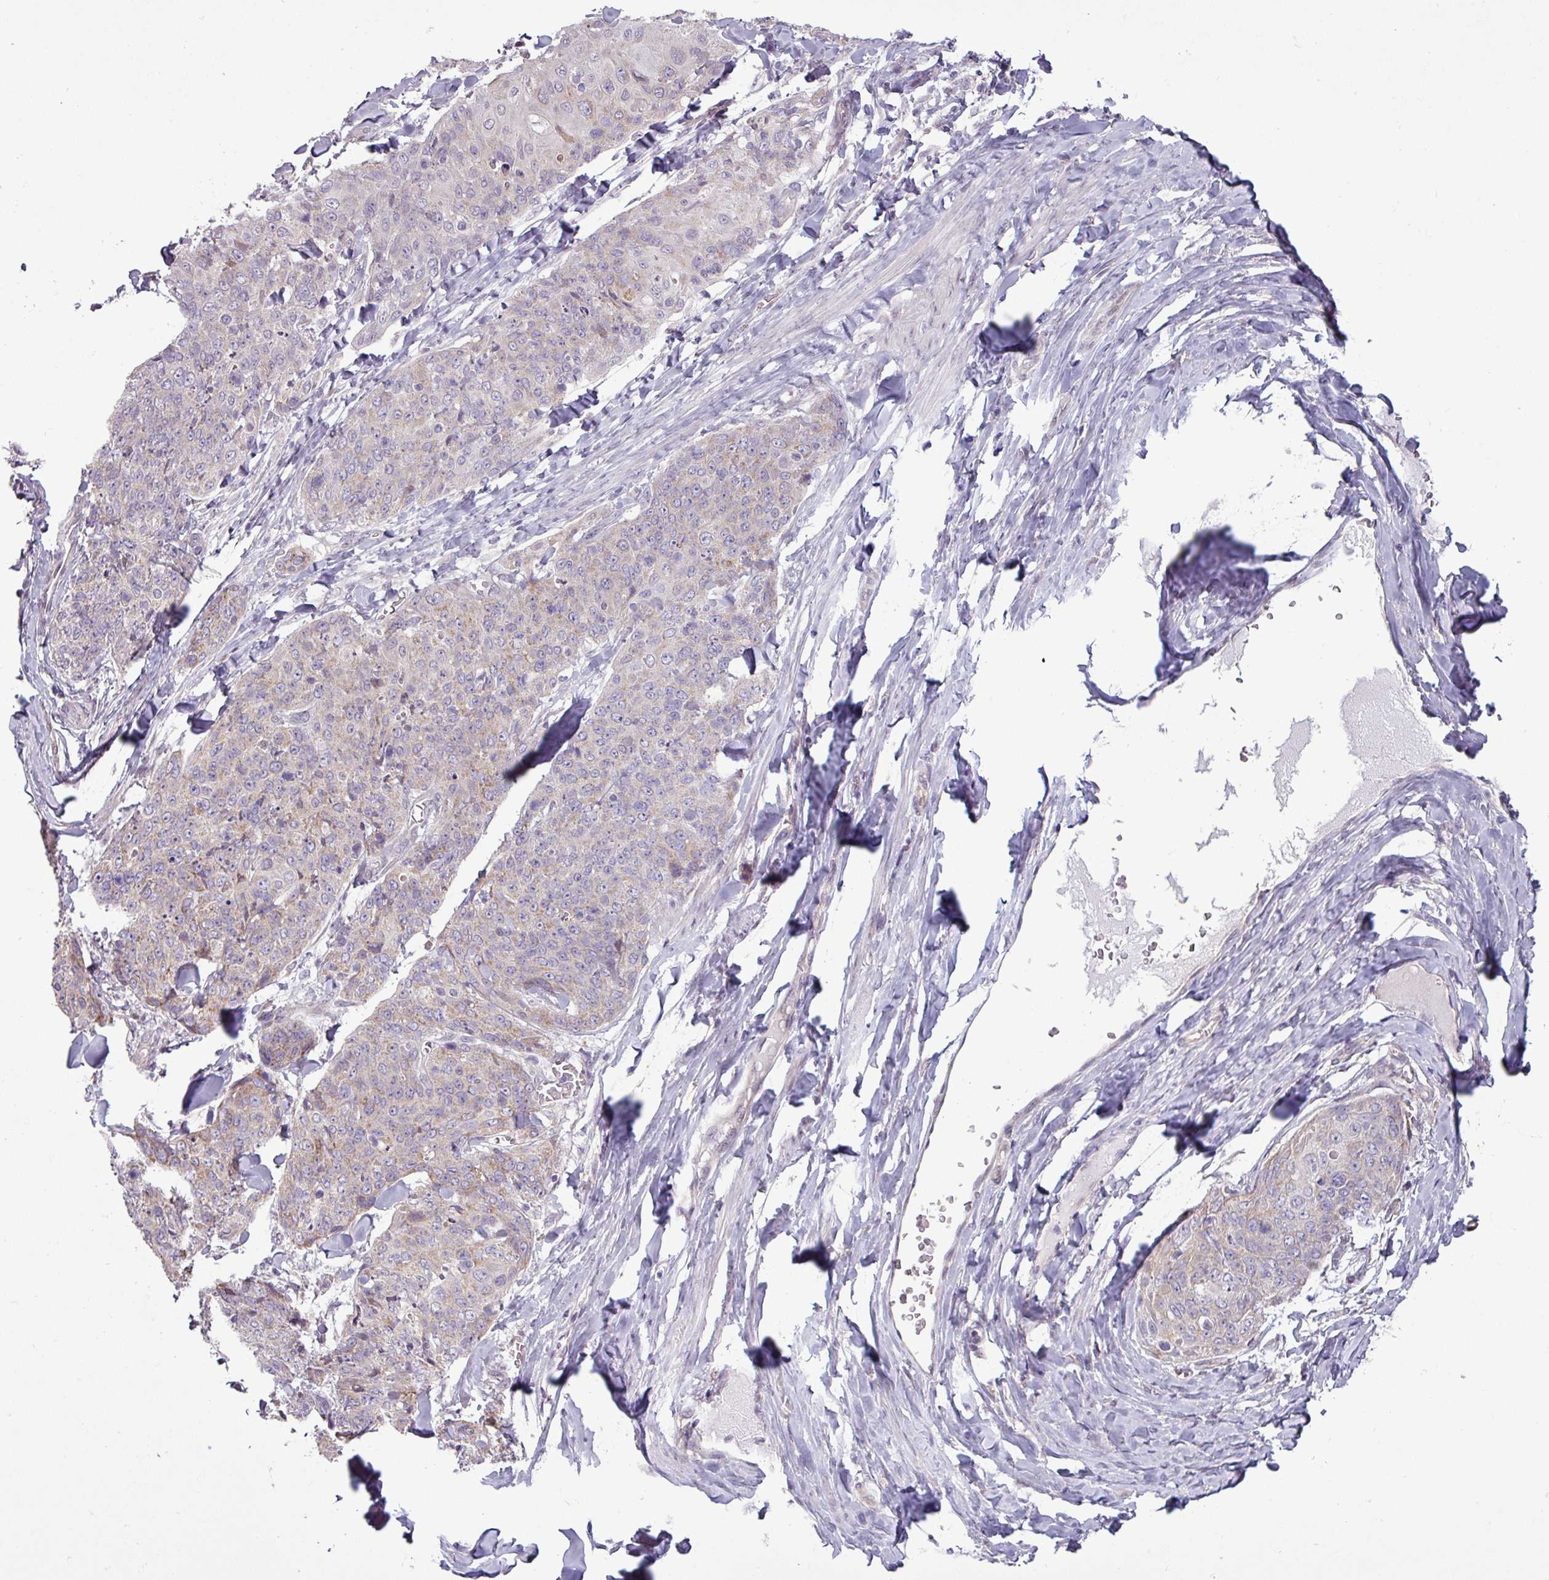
{"staining": {"intensity": "negative", "quantity": "none", "location": "none"}, "tissue": "skin cancer", "cell_type": "Tumor cells", "image_type": "cancer", "snomed": [{"axis": "morphology", "description": "Squamous cell carcinoma, NOS"}, {"axis": "topography", "description": "Skin"}, {"axis": "topography", "description": "Vulva"}], "caption": "IHC photomicrograph of skin squamous cell carcinoma stained for a protein (brown), which shows no staining in tumor cells.", "gene": "GPT2", "patient": {"sex": "female", "age": 85}}